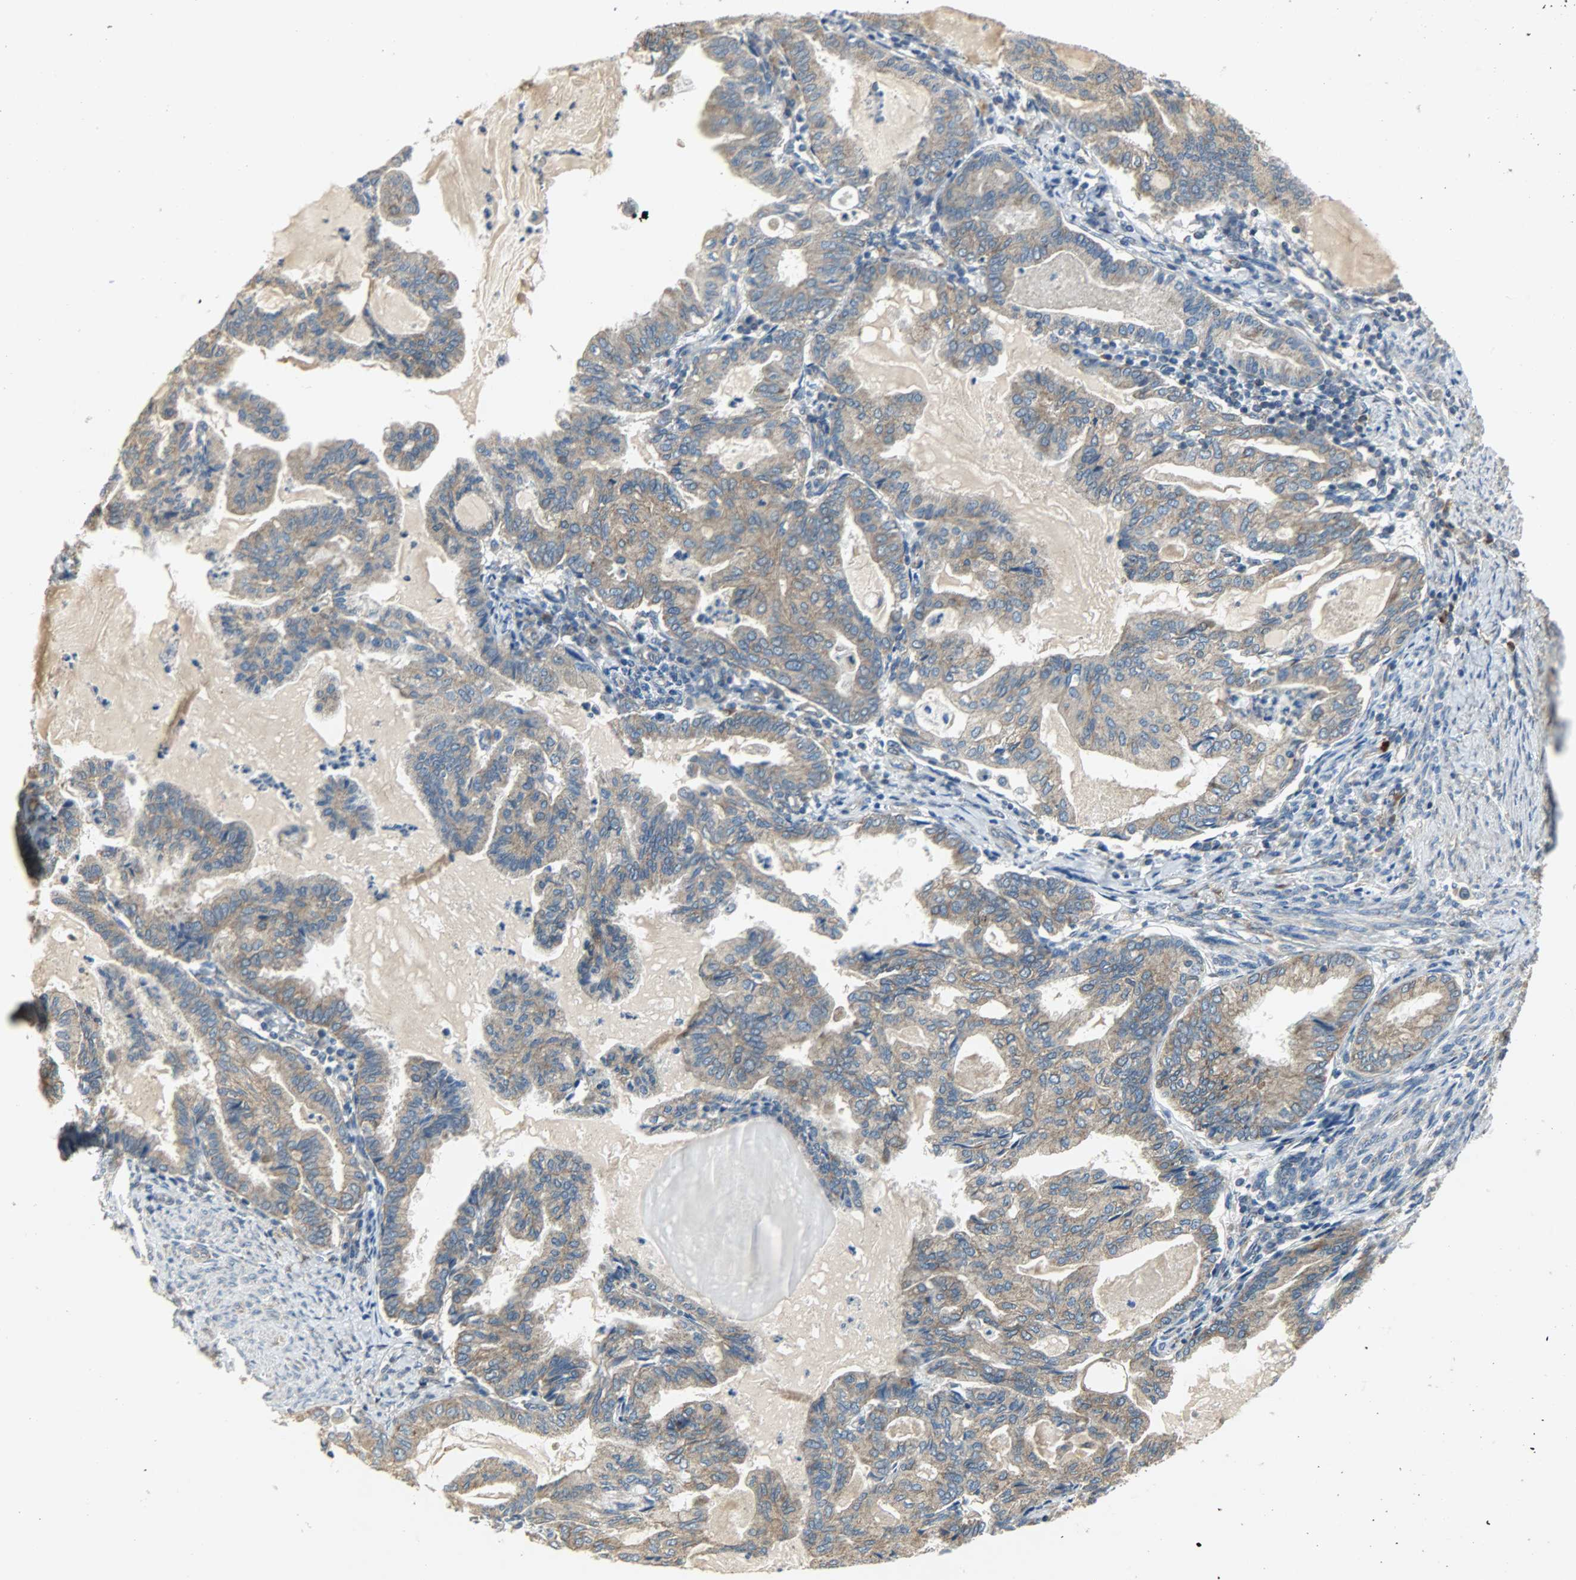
{"staining": {"intensity": "strong", "quantity": ">75%", "location": "cytoplasmic/membranous"}, "tissue": "endometrial cancer", "cell_type": "Tumor cells", "image_type": "cancer", "snomed": [{"axis": "morphology", "description": "Adenocarcinoma, NOS"}, {"axis": "topography", "description": "Endometrium"}], "caption": "Endometrial cancer (adenocarcinoma) was stained to show a protein in brown. There is high levels of strong cytoplasmic/membranous staining in about >75% of tumor cells.", "gene": "C1orf198", "patient": {"sex": "female", "age": 86}}